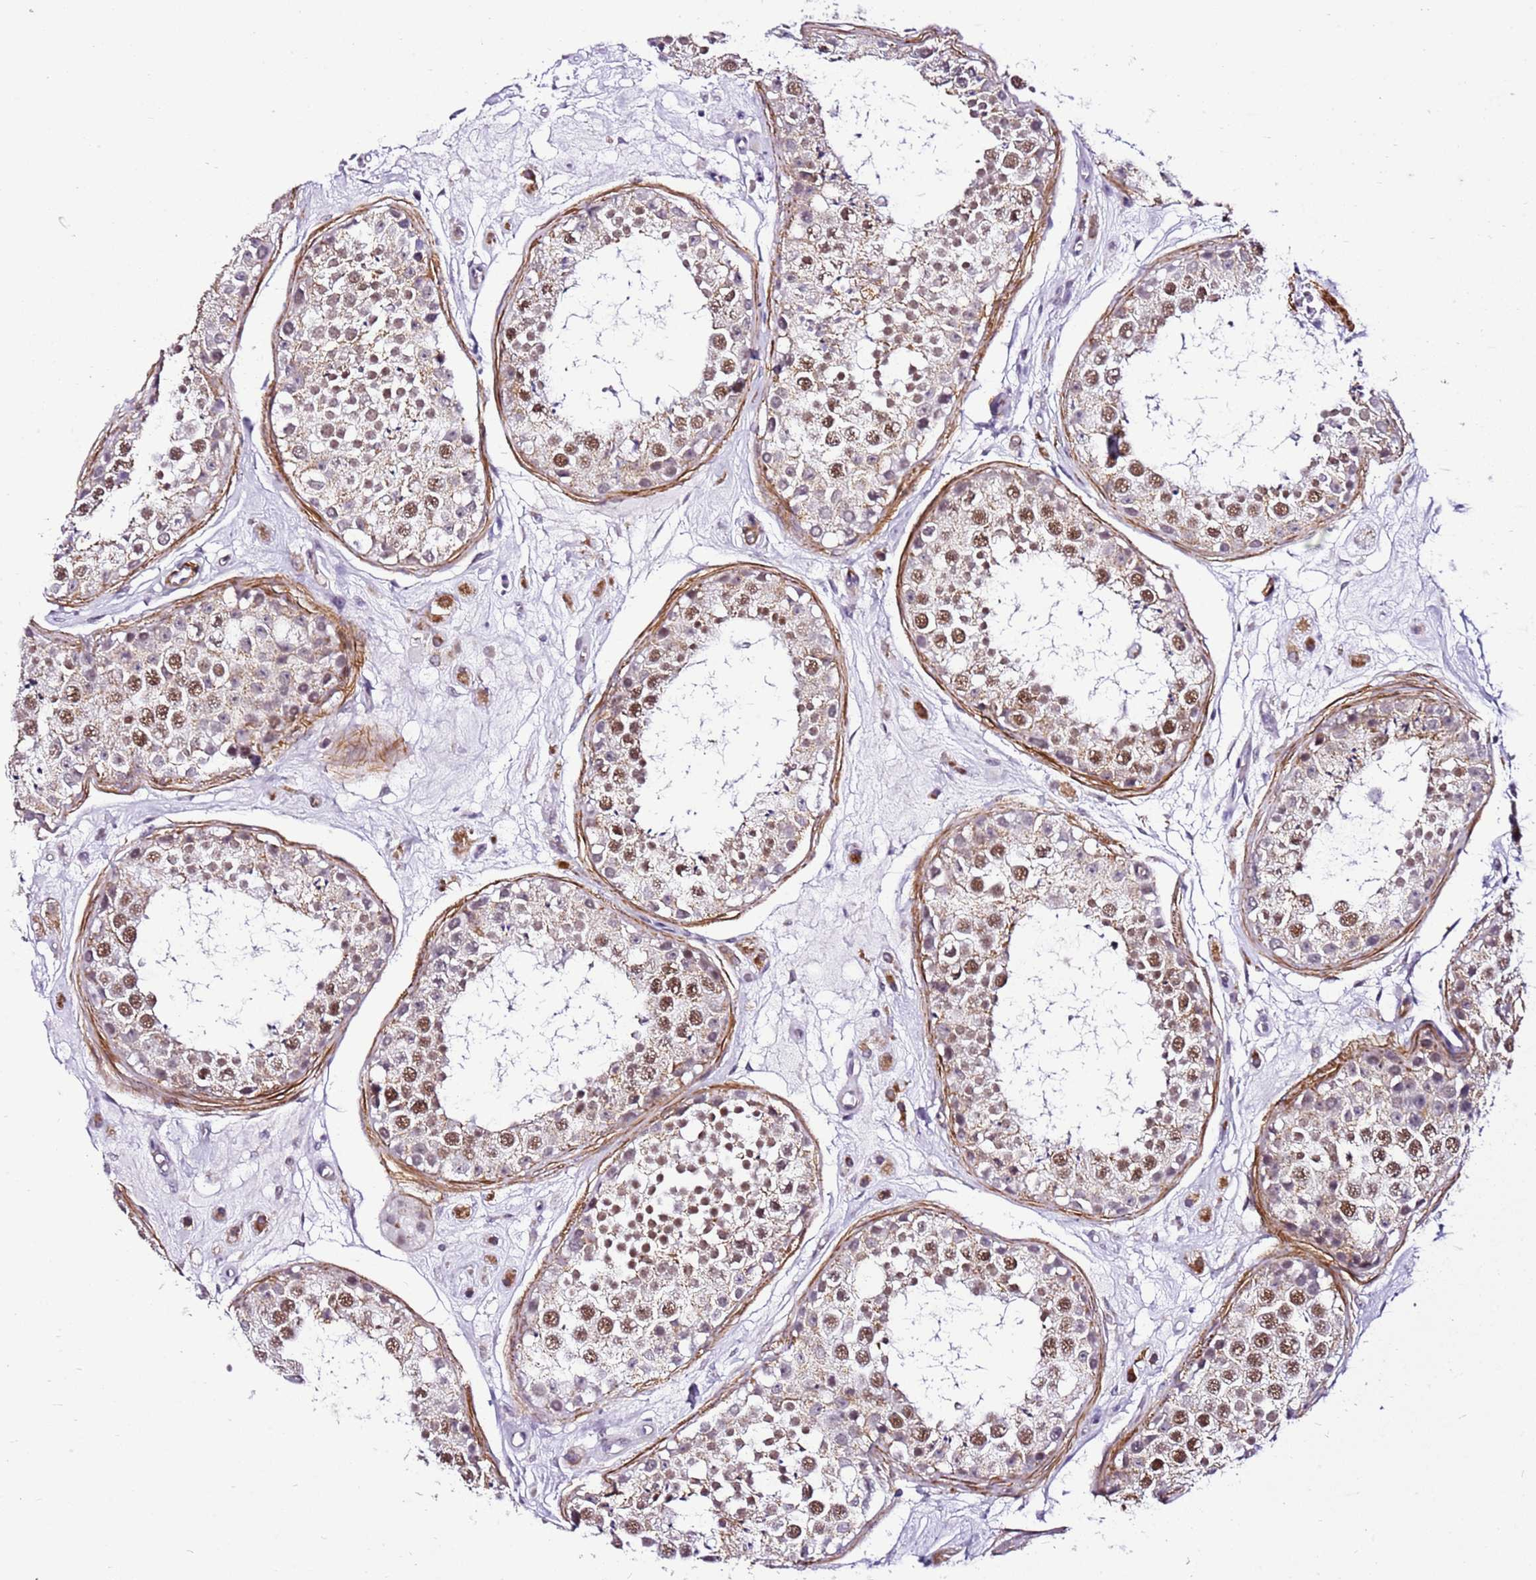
{"staining": {"intensity": "moderate", "quantity": ">75%", "location": "nuclear"}, "tissue": "testis", "cell_type": "Cells in seminiferous ducts", "image_type": "normal", "snomed": [{"axis": "morphology", "description": "Normal tissue, NOS"}, {"axis": "topography", "description": "Testis"}], "caption": "About >75% of cells in seminiferous ducts in normal testis demonstrate moderate nuclear protein positivity as visualized by brown immunohistochemical staining.", "gene": "SMIM4", "patient": {"sex": "male", "age": 25}}